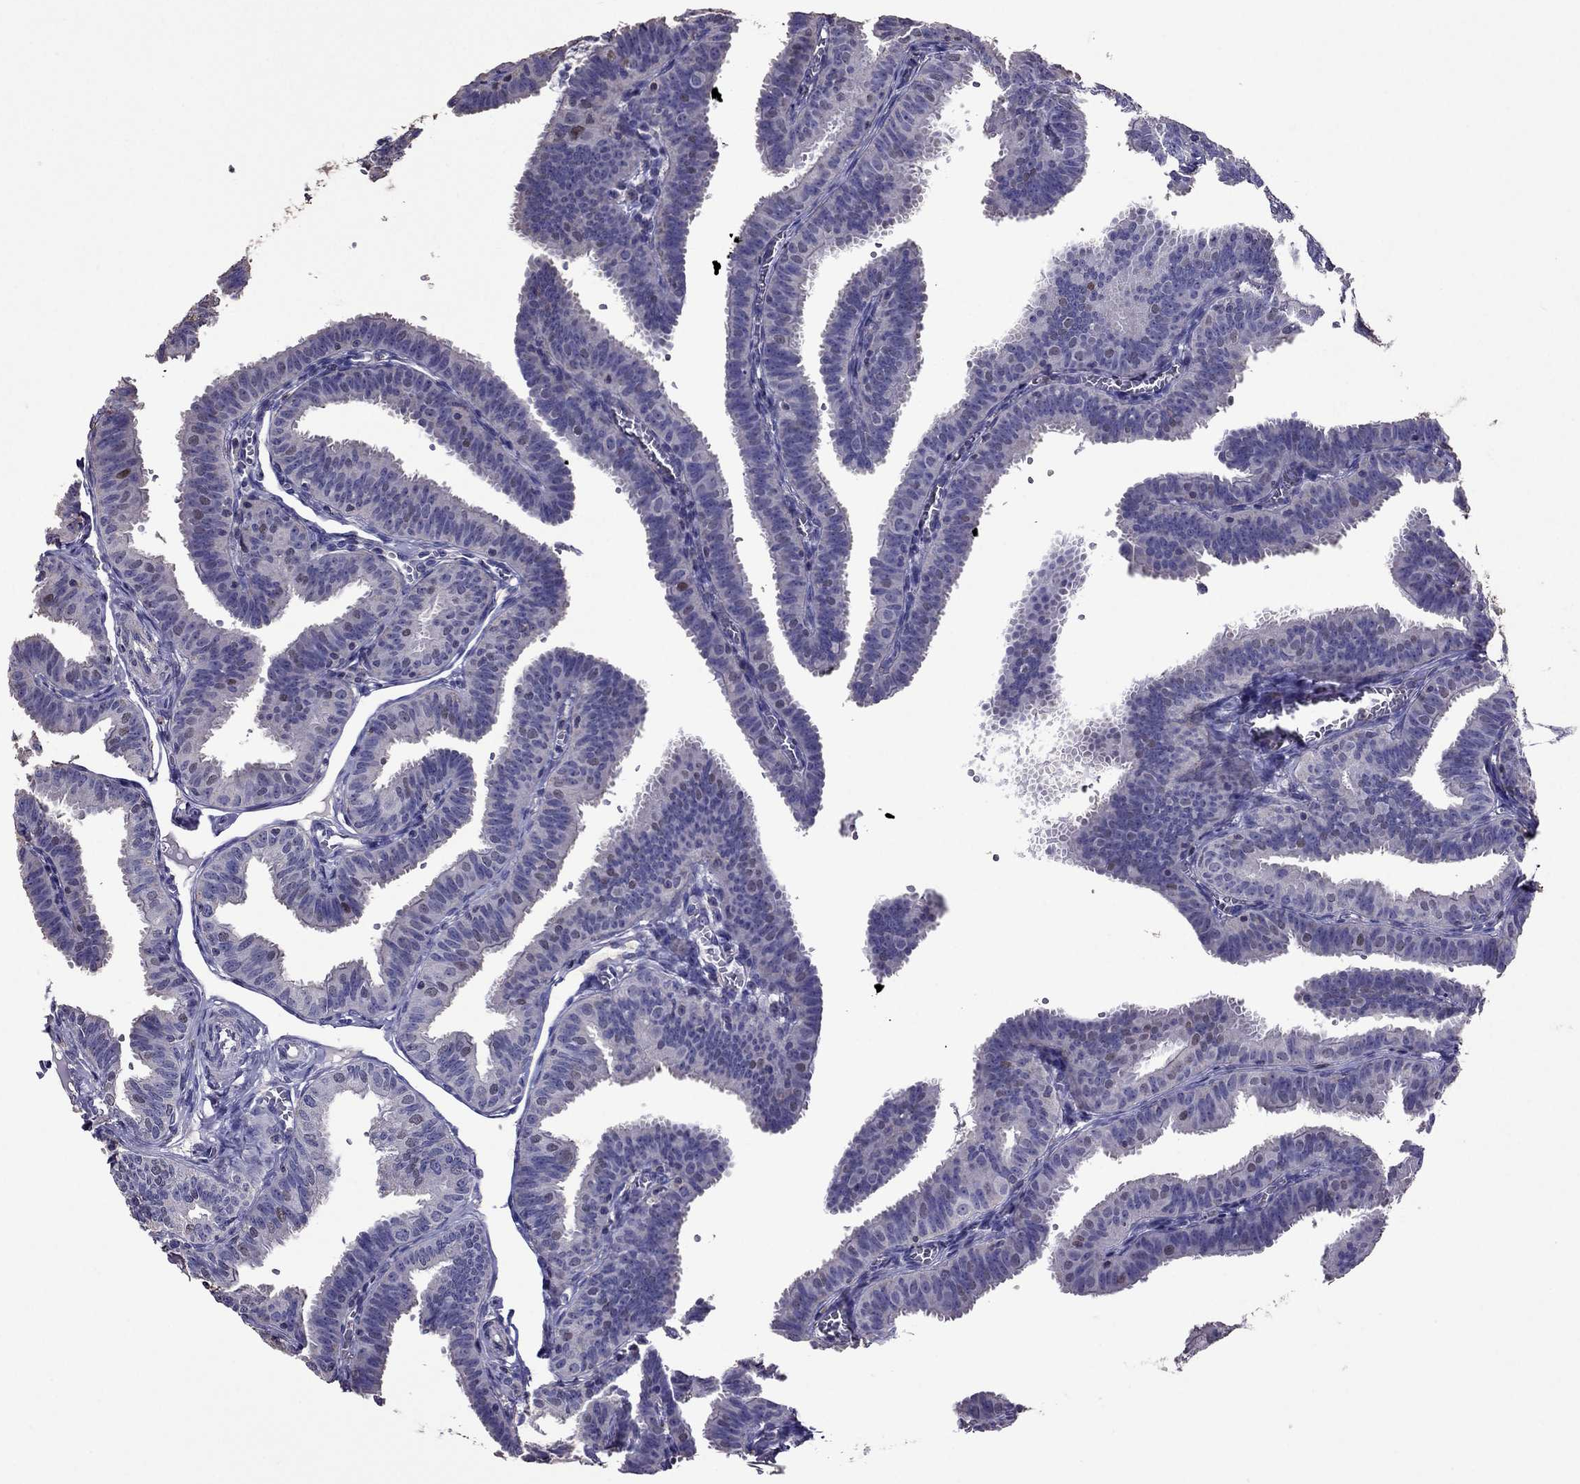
{"staining": {"intensity": "weak", "quantity": "<25%", "location": "nuclear"}, "tissue": "fallopian tube", "cell_type": "Glandular cells", "image_type": "normal", "snomed": [{"axis": "morphology", "description": "Normal tissue, NOS"}, {"axis": "topography", "description": "Fallopian tube"}], "caption": "This is an immunohistochemistry histopathology image of benign fallopian tube. There is no staining in glandular cells.", "gene": "NKX3", "patient": {"sex": "female", "age": 25}}